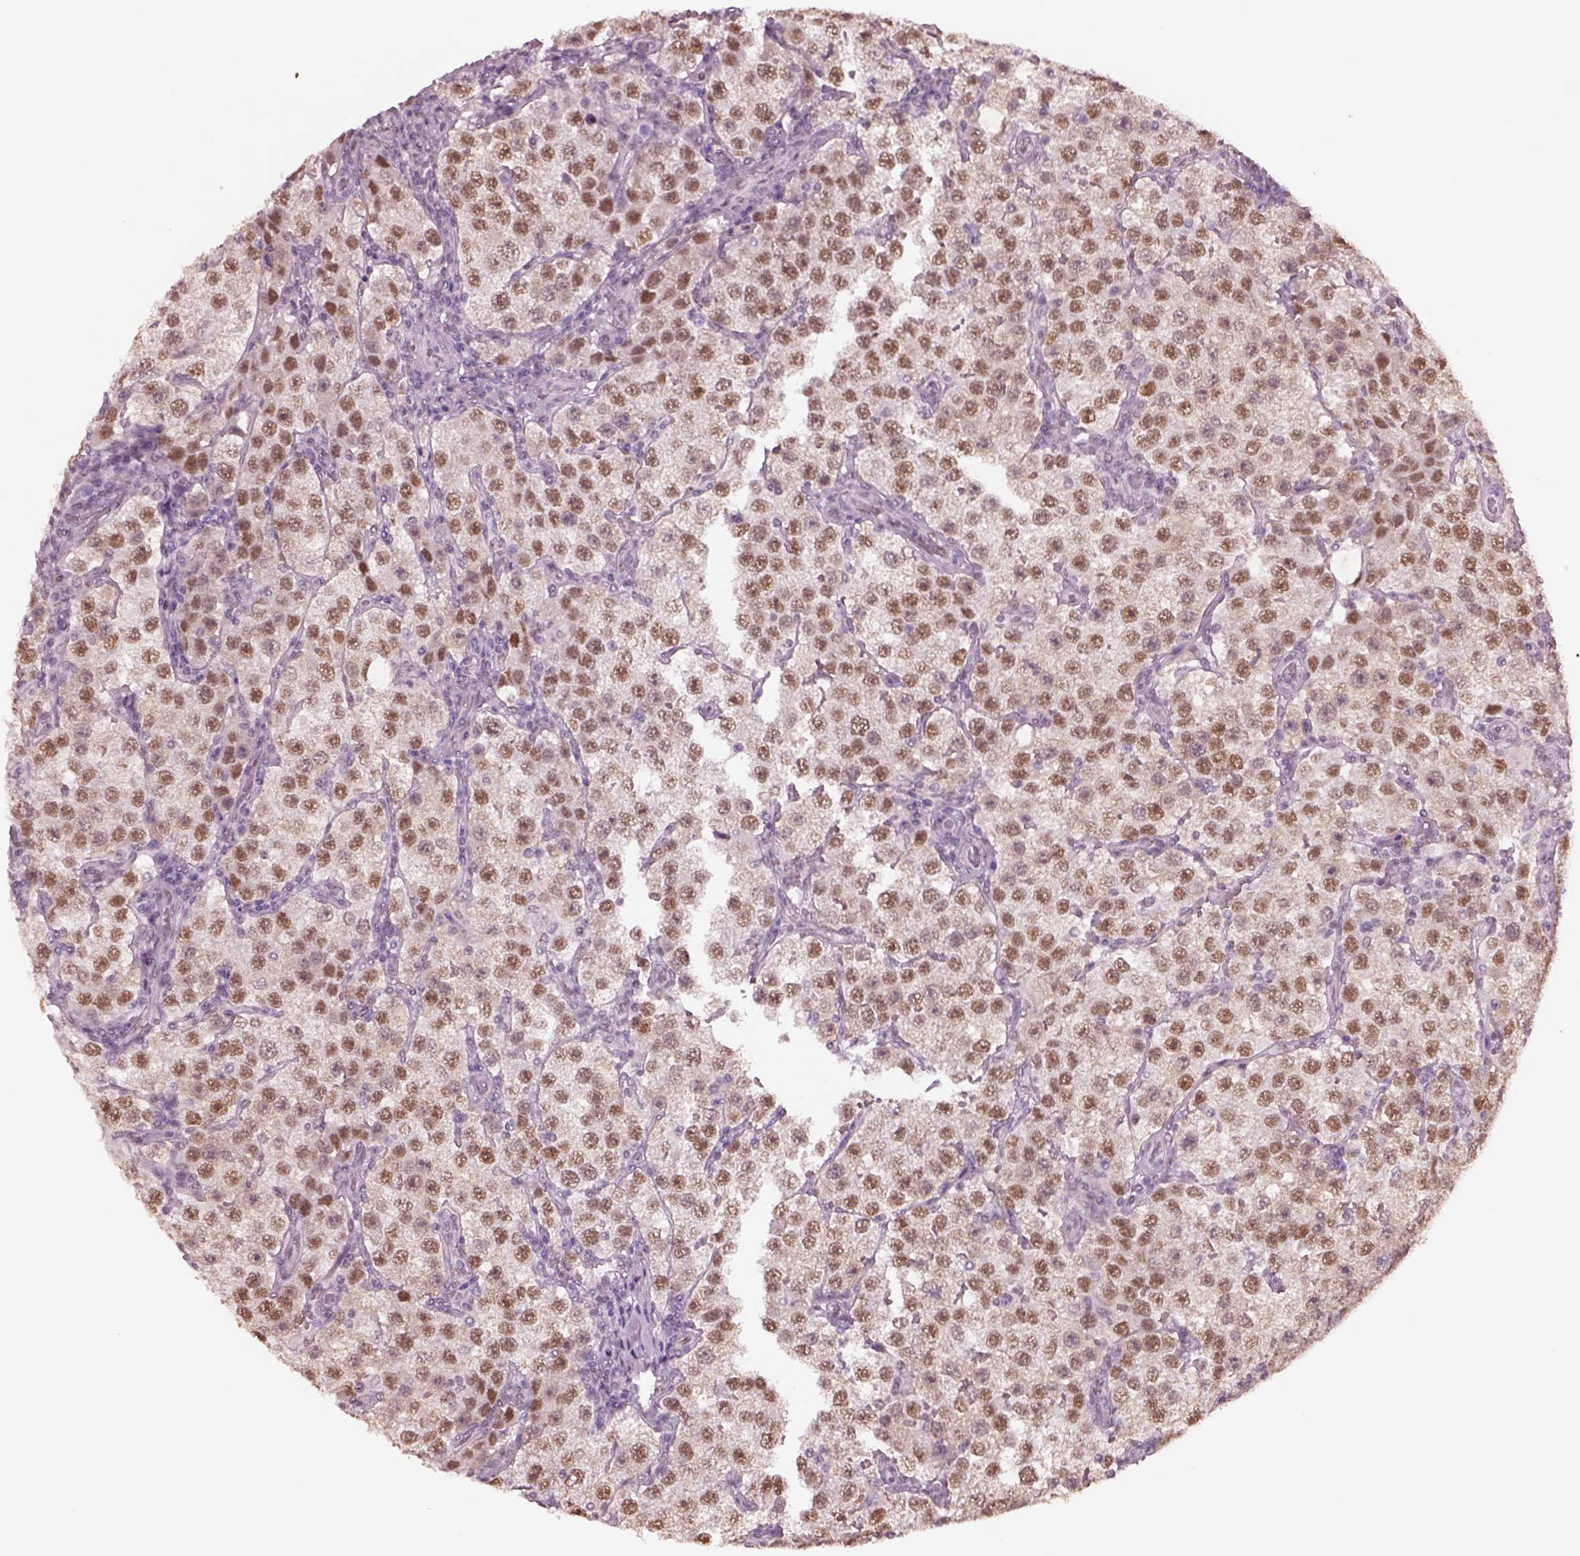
{"staining": {"intensity": "moderate", "quantity": ">75%", "location": "nuclear"}, "tissue": "testis cancer", "cell_type": "Tumor cells", "image_type": "cancer", "snomed": [{"axis": "morphology", "description": "Seminoma, NOS"}, {"axis": "topography", "description": "Testis"}], "caption": "Seminoma (testis) stained with a brown dye displays moderate nuclear positive expression in approximately >75% of tumor cells.", "gene": "SEPHS1", "patient": {"sex": "male", "age": 37}}